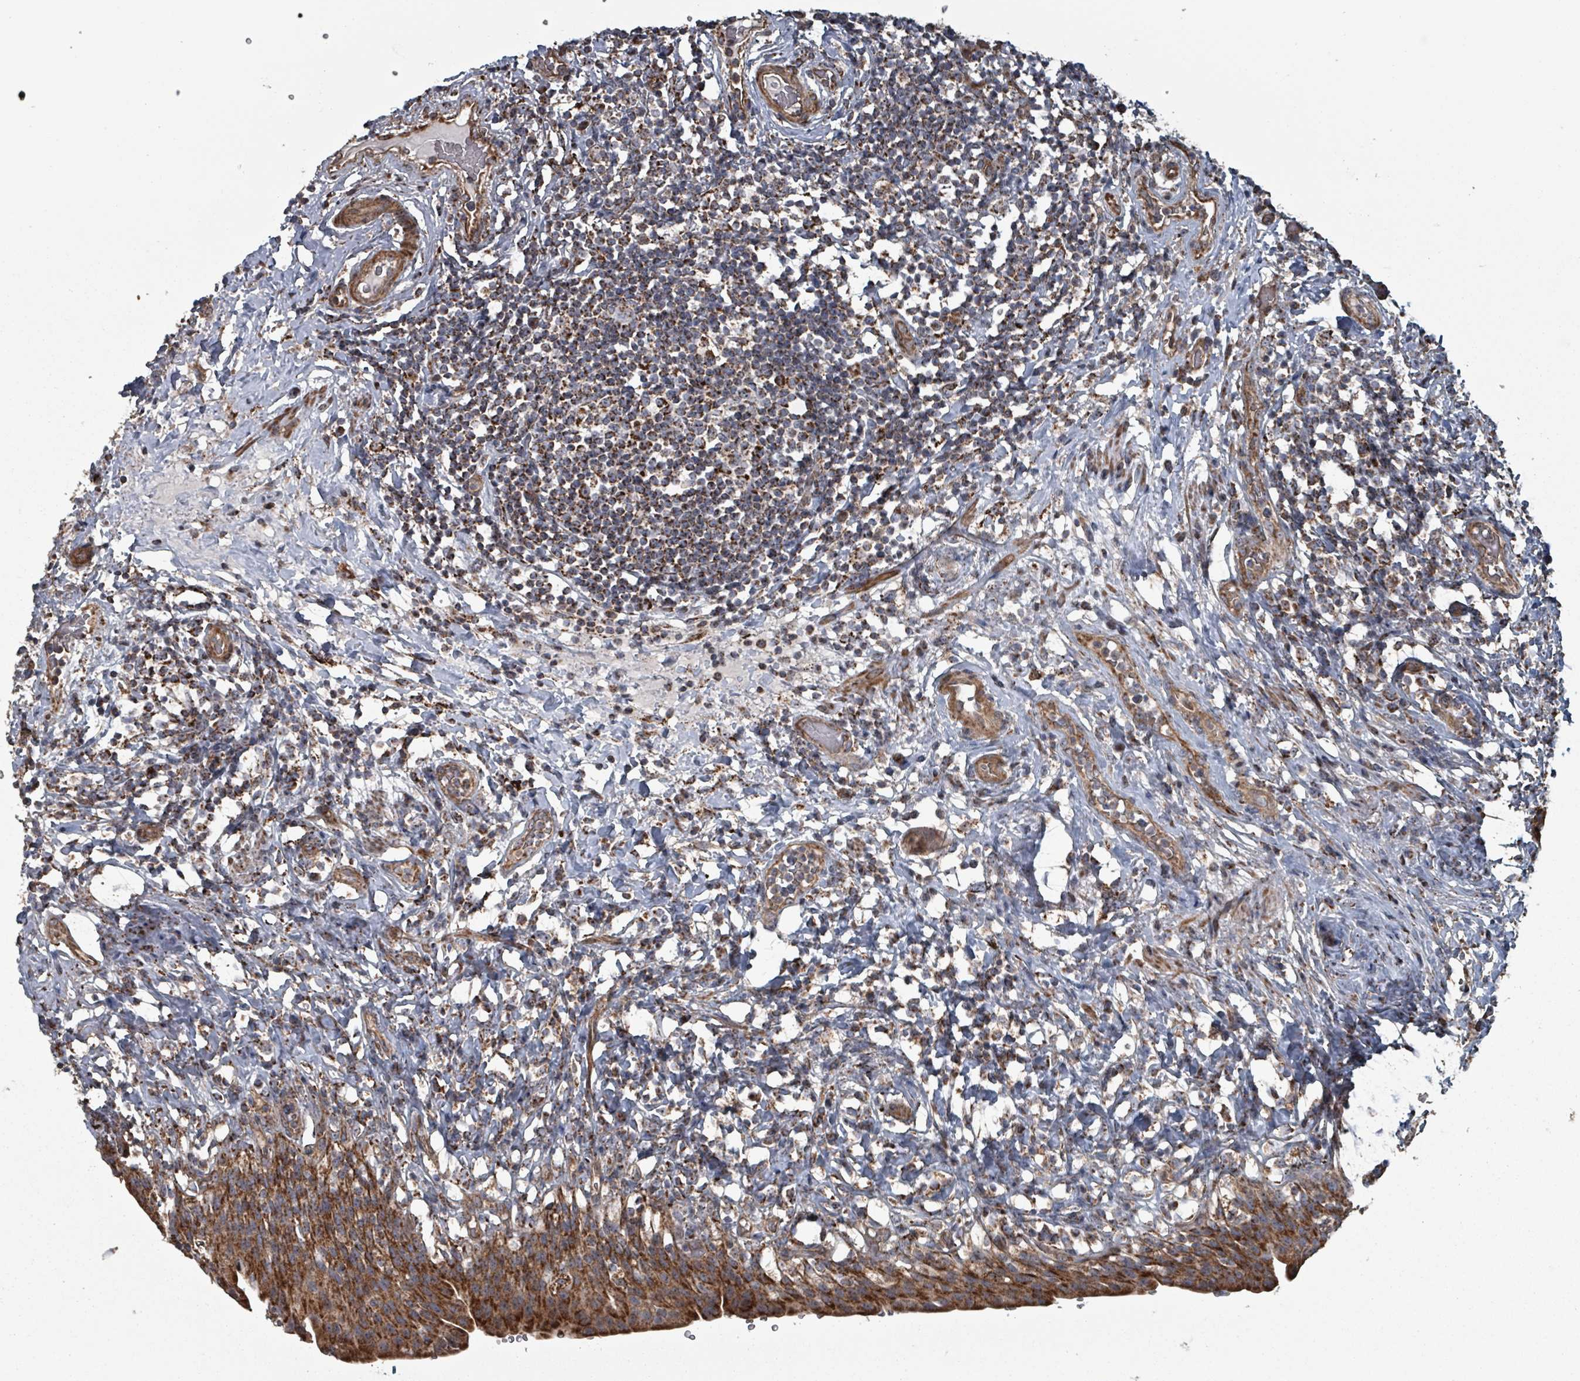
{"staining": {"intensity": "strong", "quantity": ">75%", "location": "cytoplasmic/membranous"}, "tissue": "urinary bladder", "cell_type": "Urothelial cells", "image_type": "normal", "snomed": [{"axis": "morphology", "description": "Normal tissue, NOS"}, {"axis": "morphology", "description": "Inflammation, NOS"}, {"axis": "topography", "description": "Urinary bladder"}], "caption": "About >75% of urothelial cells in unremarkable urinary bladder reveal strong cytoplasmic/membranous protein expression as visualized by brown immunohistochemical staining.", "gene": "MRPL4", "patient": {"sex": "male", "age": 64}}